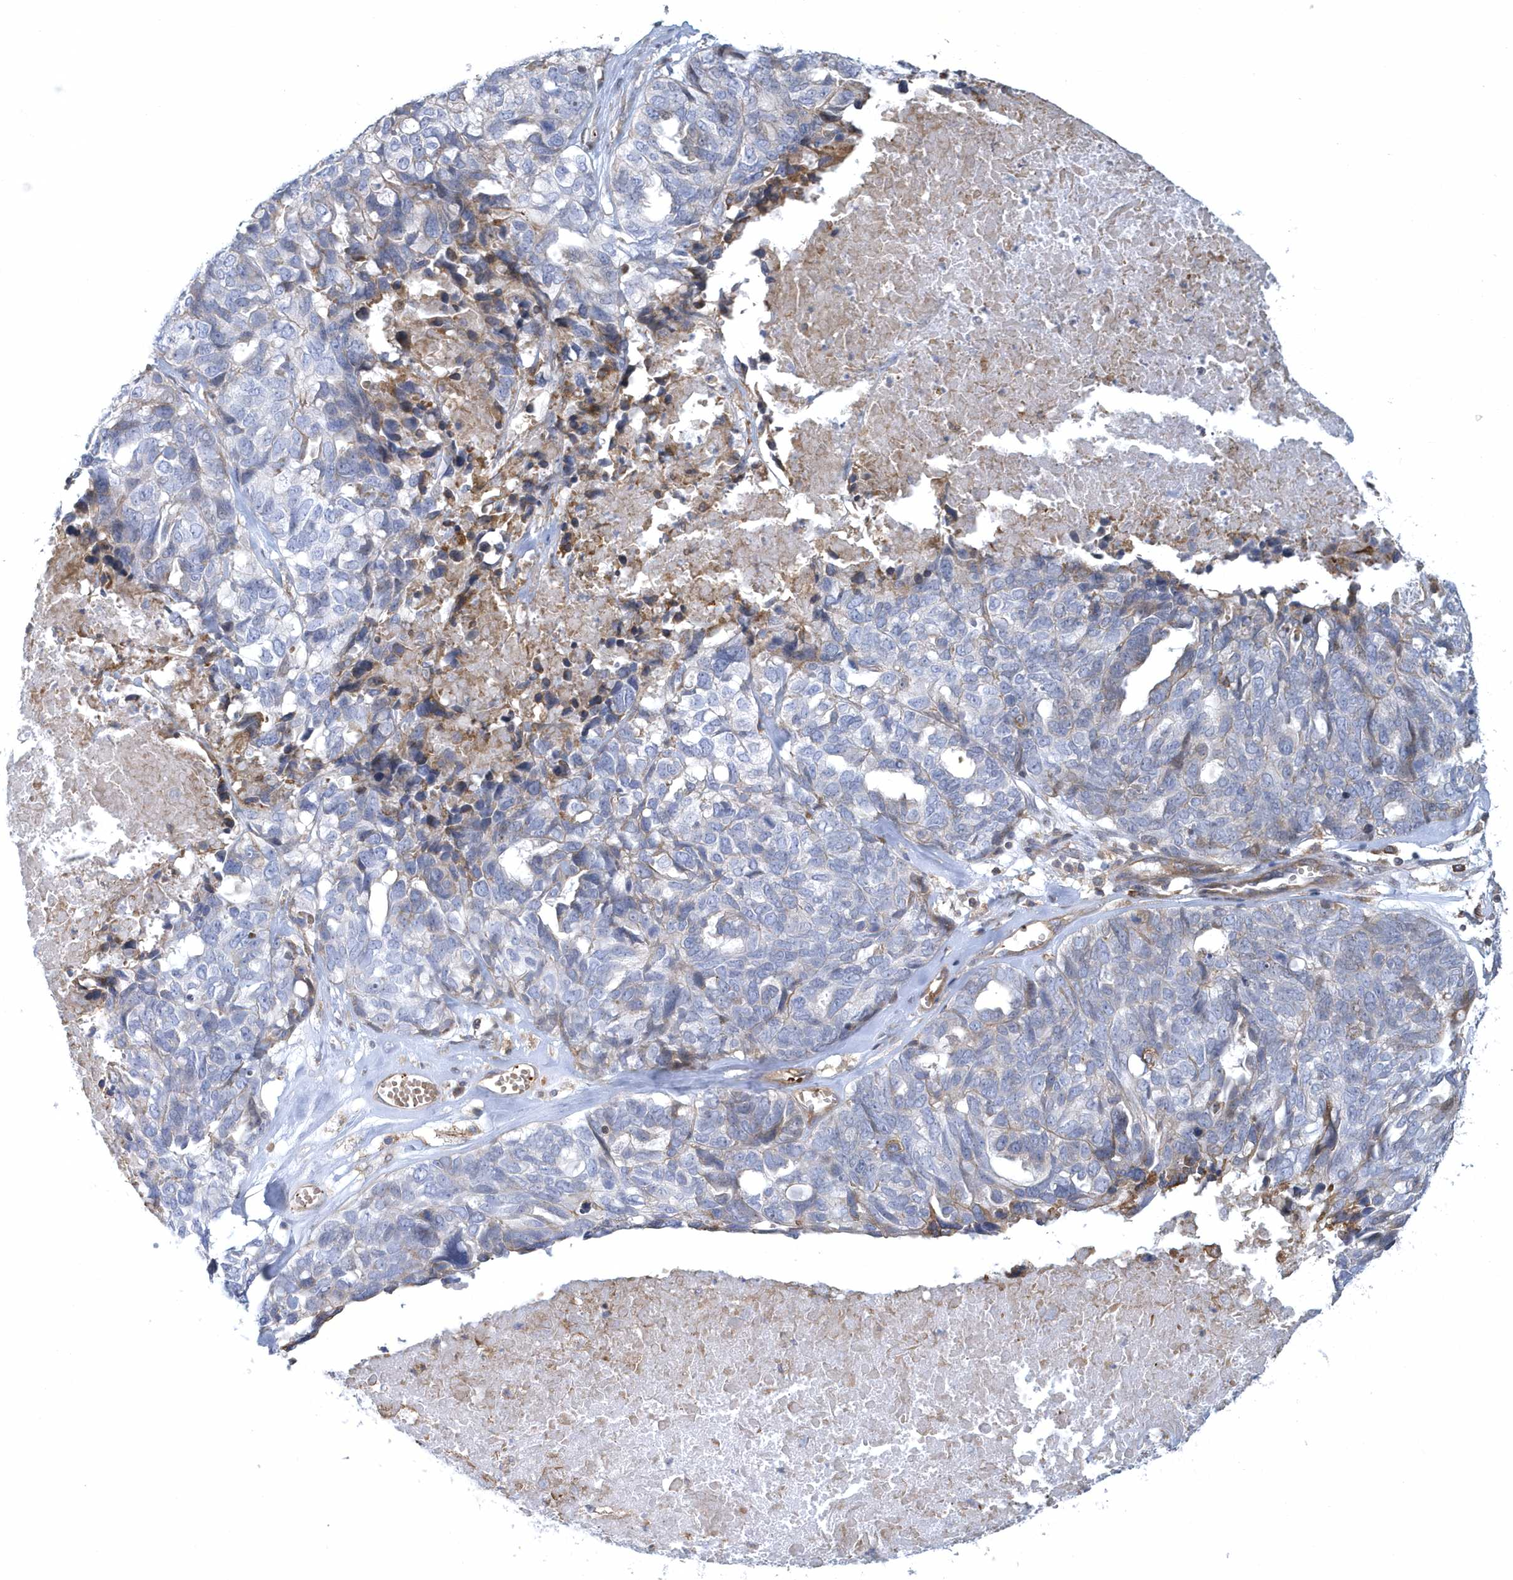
{"staining": {"intensity": "negative", "quantity": "none", "location": "none"}, "tissue": "ovarian cancer", "cell_type": "Tumor cells", "image_type": "cancer", "snomed": [{"axis": "morphology", "description": "Cystadenocarcinoma, serous, NOS"}, {"axis": "topography", "description": "Ovary"}], "caption": "Immunohistochemistry photomicrograph of neoplastic tissue: human ovarian serous cystadenocarcinoma stained with DAB (3,3'-diaminobenzidine) reveals no significant protein staining in tumor cells.", "gene": "ARAP2", "patient": {"sex": "female", "age": 79}}